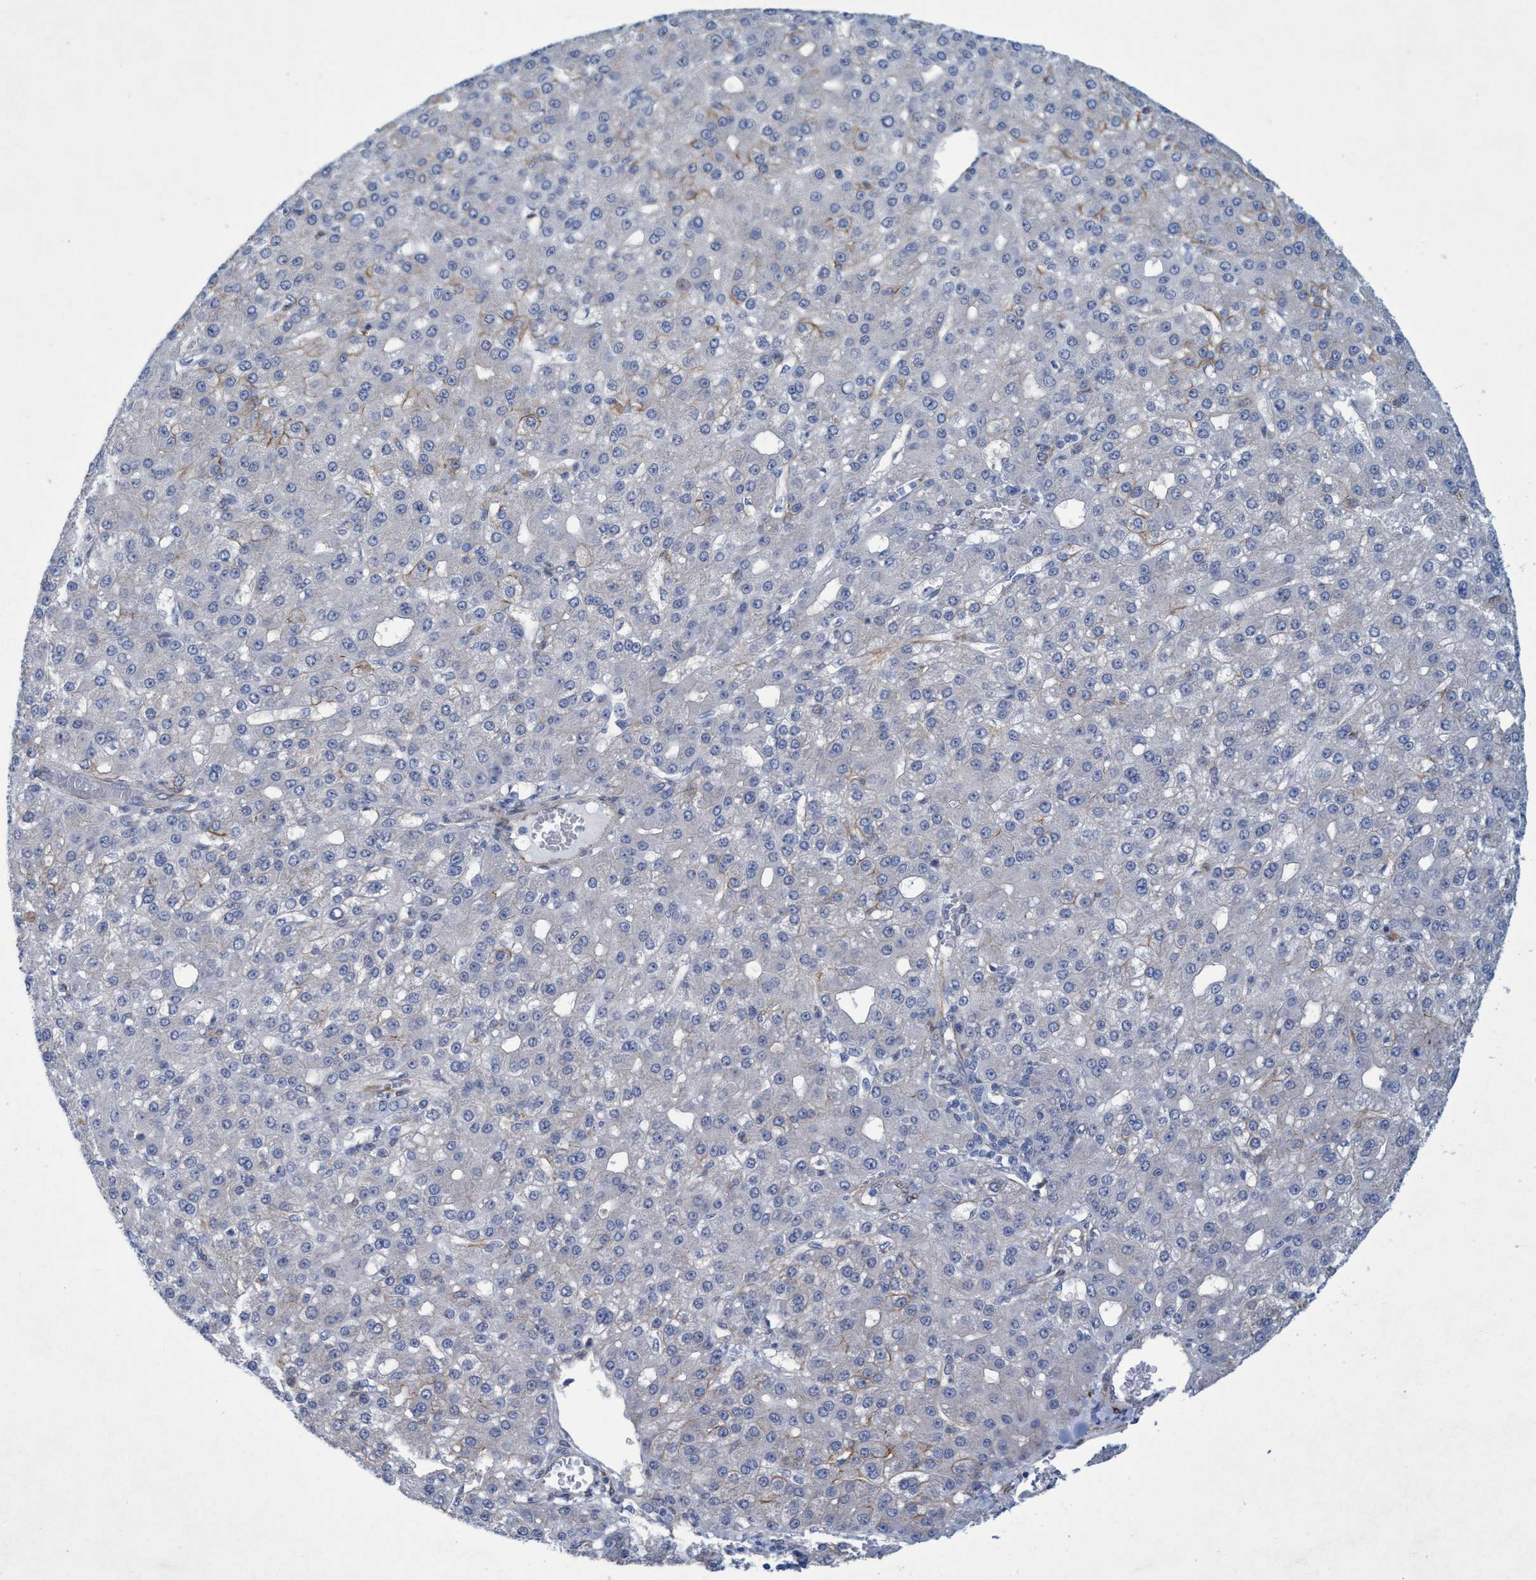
{"staining": {"intensity": "weak", "quantity": "<25%", "location": "cytoplasmic/membranous"}, "tissue": "liver cancer", "cell_type": "Tumor cells", "image_type": "cancer", "snomed": [{"axis": "morphology", "description": "Carcinoma, Hepatocellular, NOS"}, {"axis": "topography", "description": "Liver"}], "caption": "Image shows no significant protein expression in tumor cells of hepatocellular carcinoma (liver).", "gene": "SLC43A2", "patient": {"sex": "male", "age": 67}}